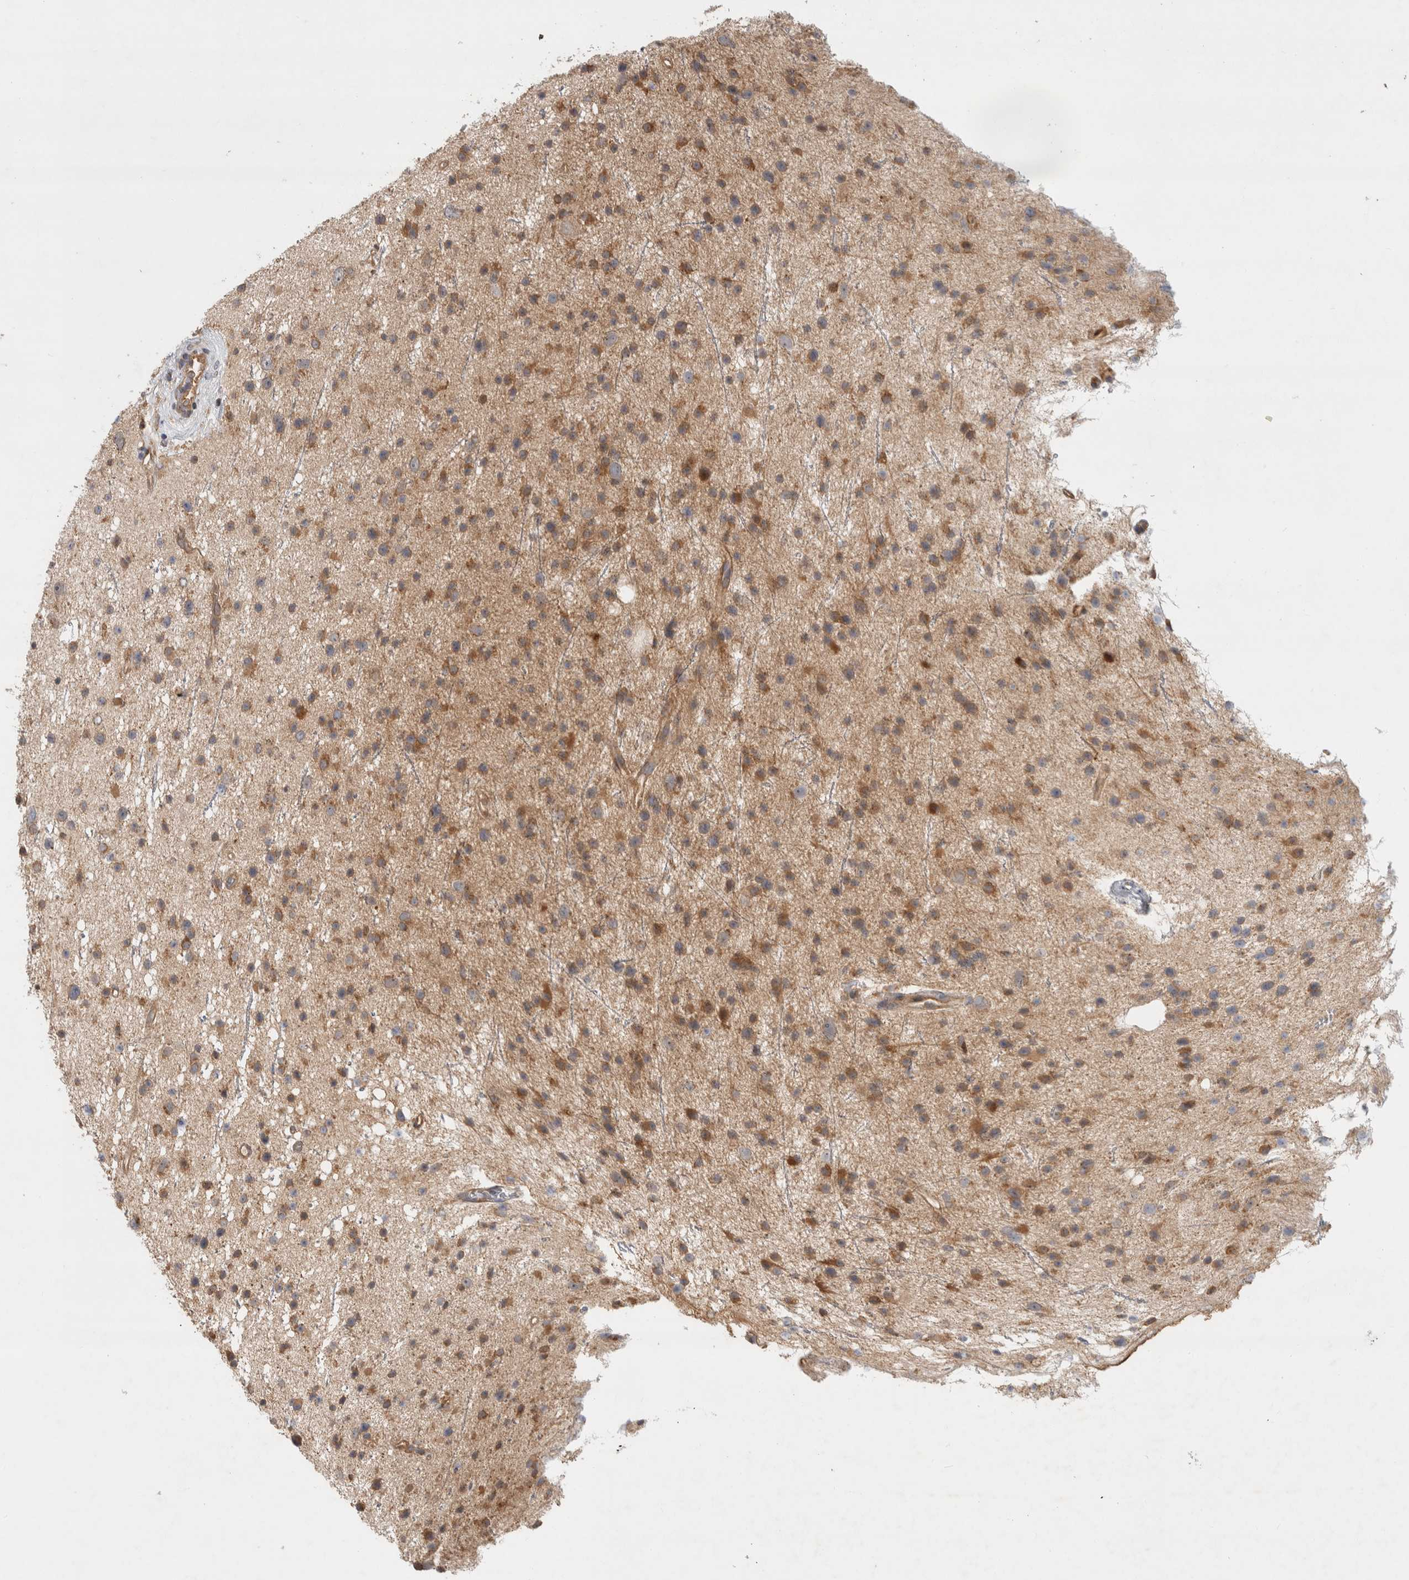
{"staining": {"intensity": "moderate", "quantity": ">75%", "location": "cytoplasmic/membranous"}, "tissue": "glioma", "cell_type": "Tumor cells", "image_type": "cancer", "snomed": [{"axis": "morphology", "description": "Glioma, malignant, Low grade"}, {"axis": "topography", "description": "Cerebral cortex"}], "caption": "Immunohistochemistry micrograph of neoplastic tissue: malignant low-grade glioma stained using immunohistochemistry displays medium levels of moderate protein expression localized specifically in the cytoplasmic/membranous of tumor cells, appearing as a cytoplasmic/membranous brown color.", "gene": "TUBD1", "patient": {"sex": "female", "age": 39}}